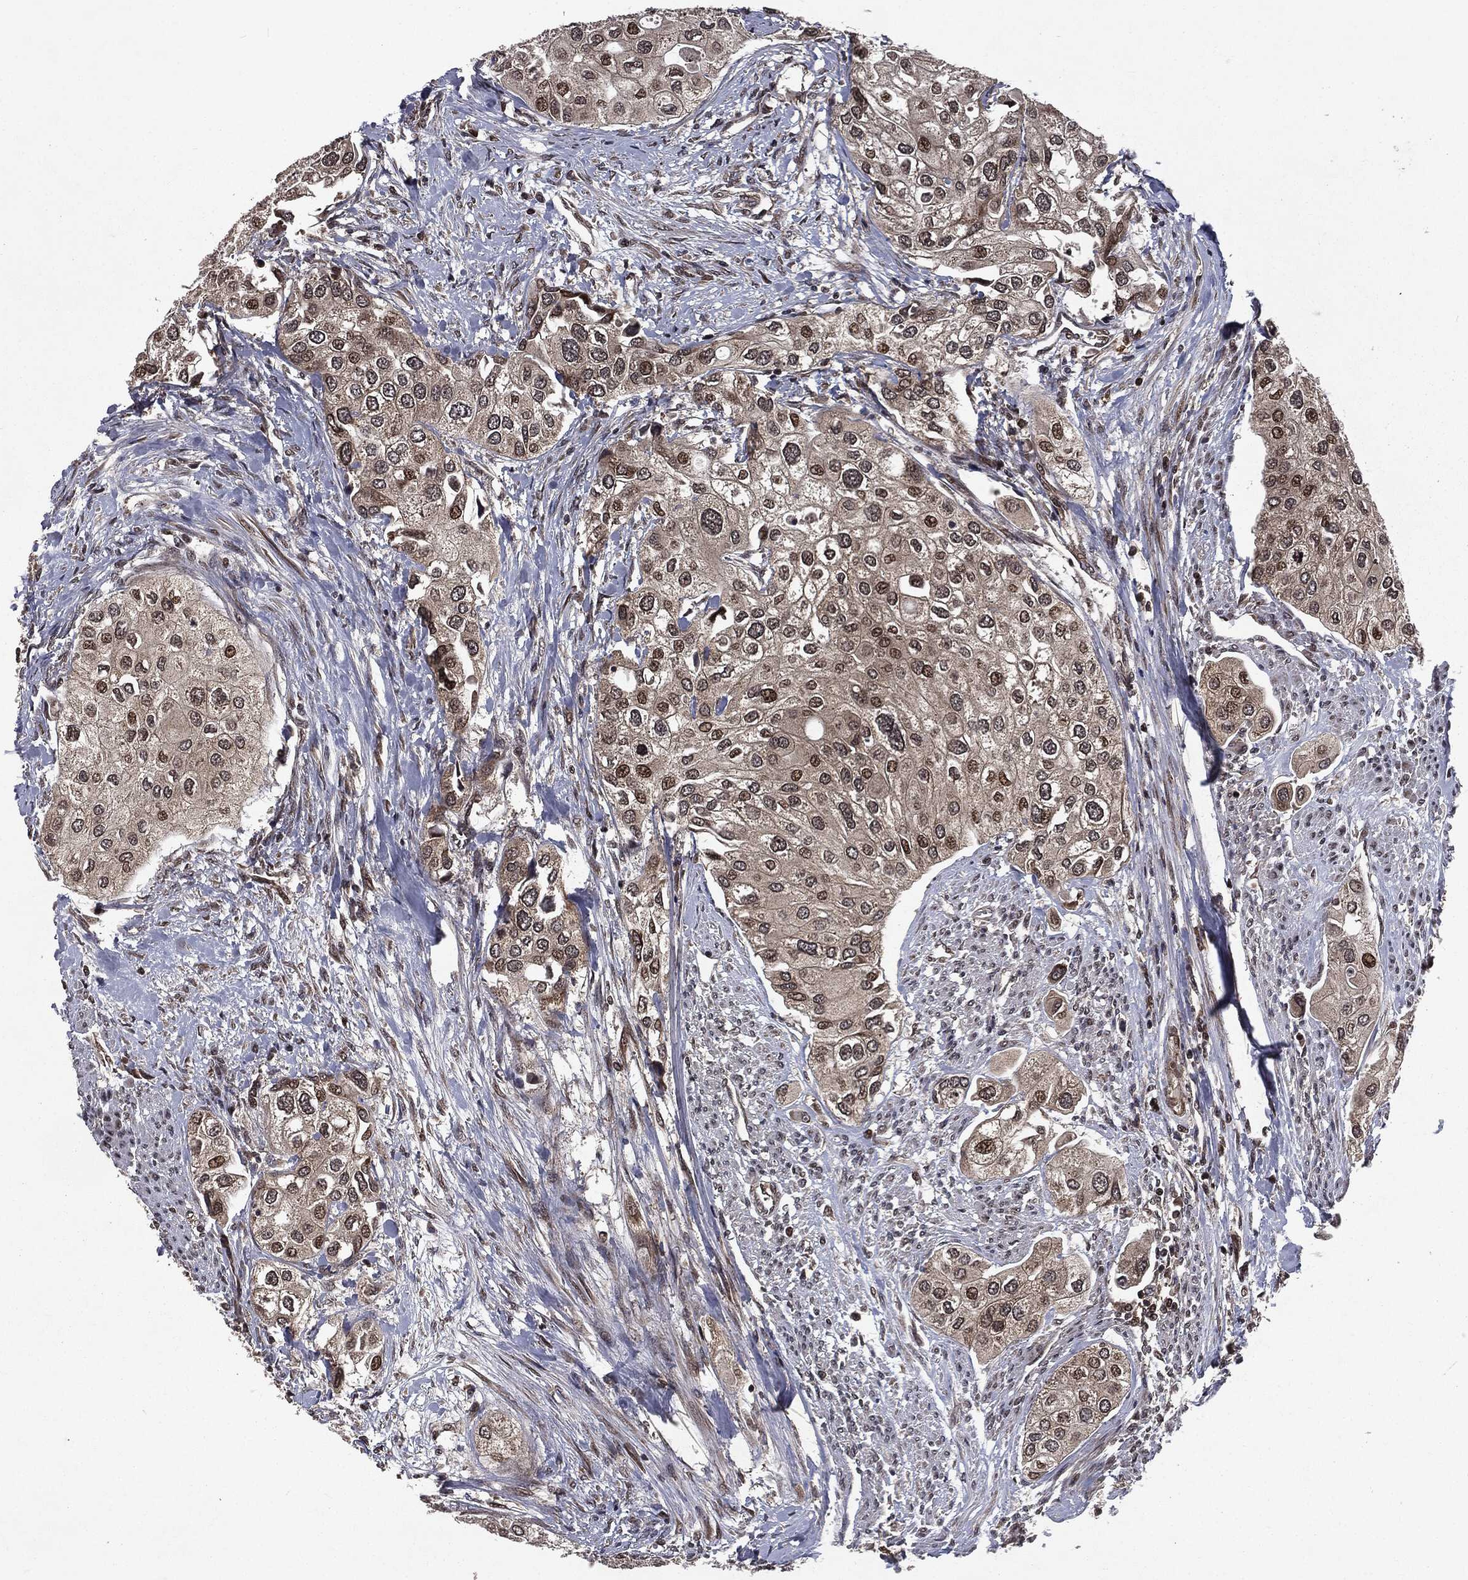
{"staining": {"intensity": "moderate", "quantity": "25%-75%", "location": "nuclear"}, "tissue": "urothelial cancer", "cell_type": "Tumor cells", "image_type": "cancer", "snomed": [{"axis": "morphology", "description": "Urothelial carcinoma, High grade"}, {"axis": "topography", "description": "Urinary bladder"}], "caption": "The immunohistochemical stain shows moderate nuclear positivity in tumor cells of urothelial cancer tissue.", "gene": "STAU2", "patient": {"sex": "male", "age": 64}}